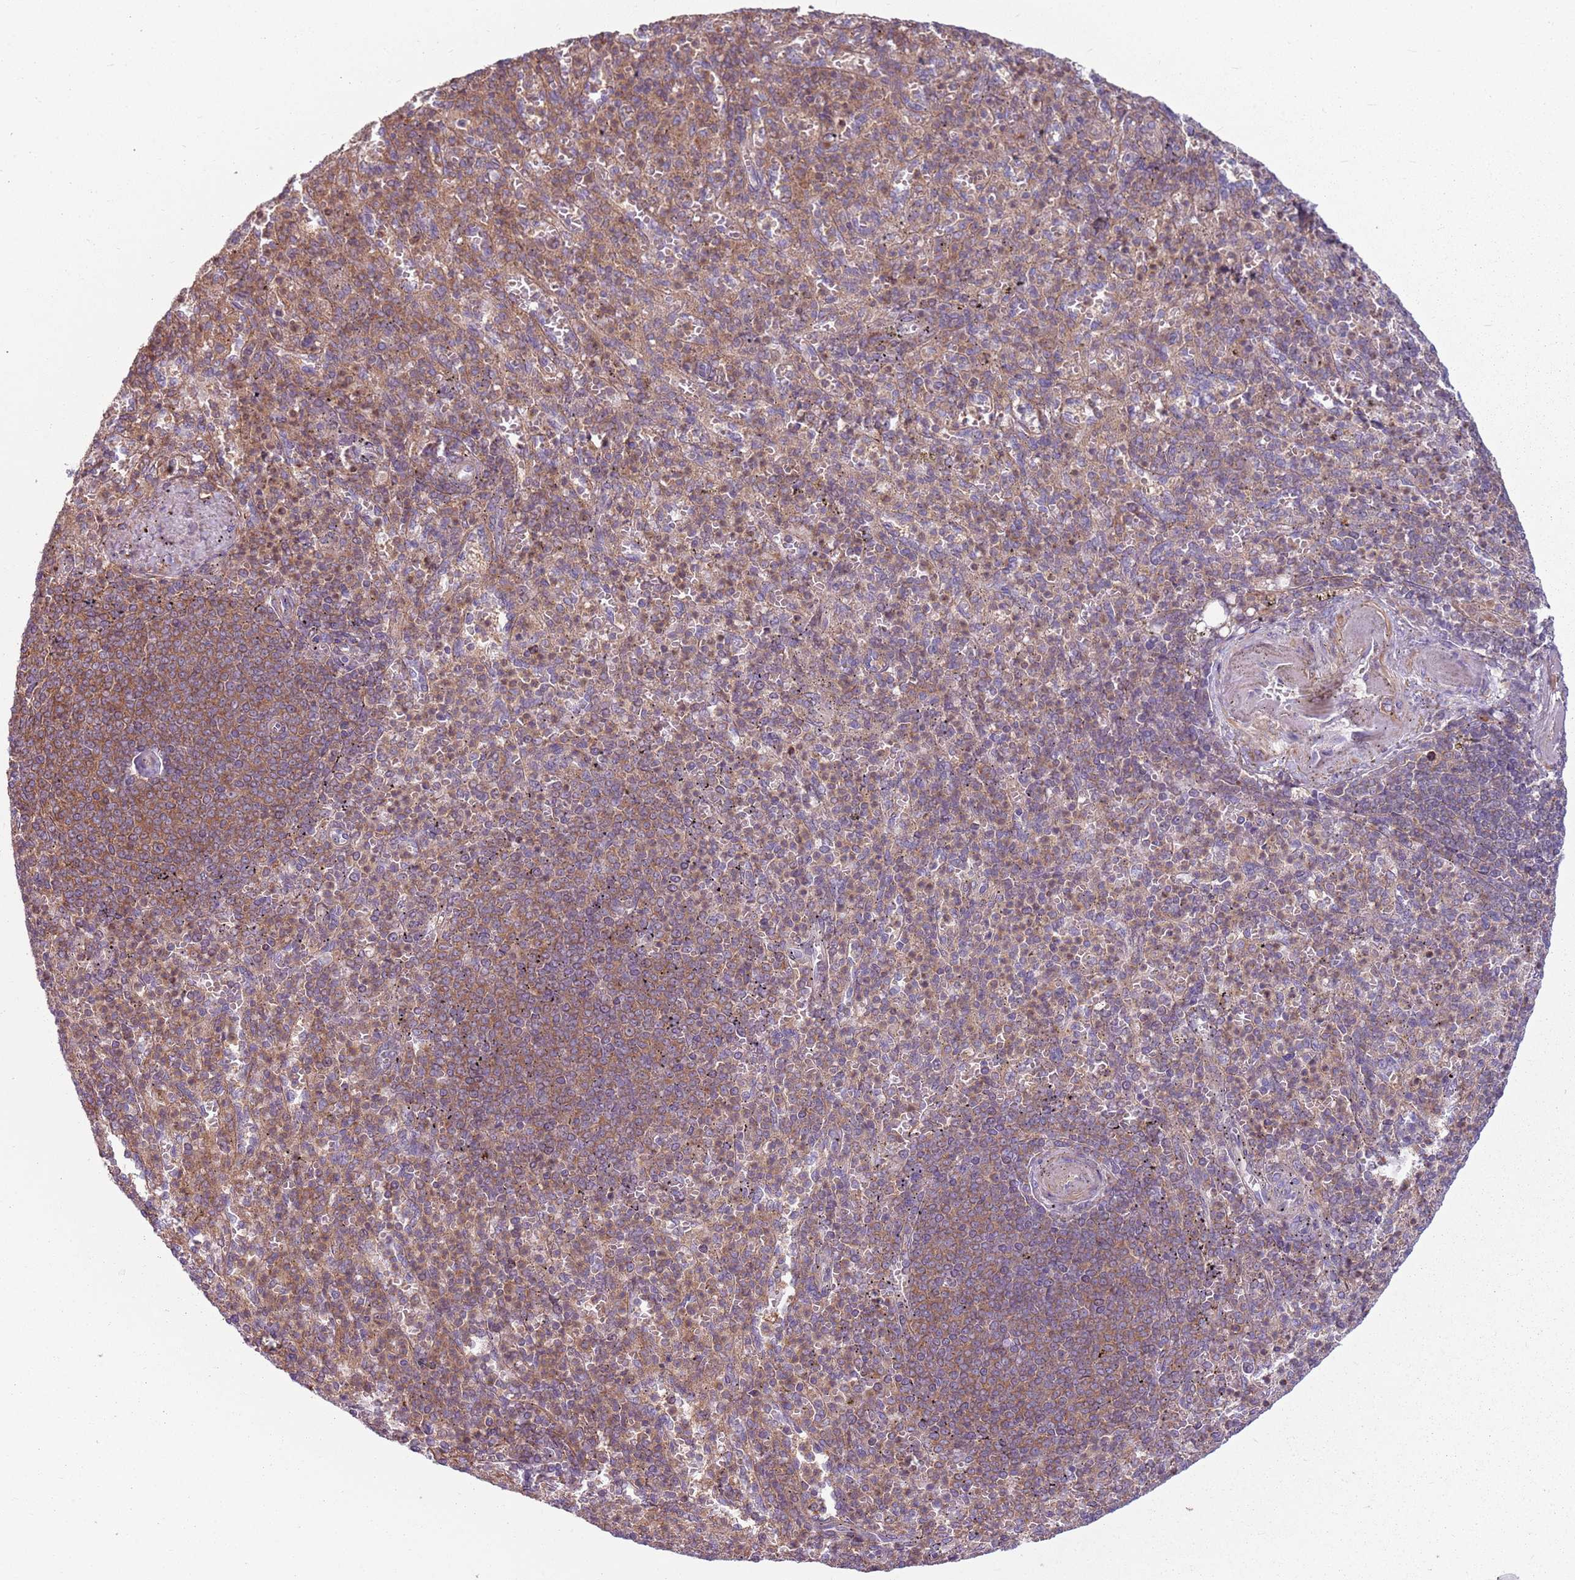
{"staining": {"intensity": "moderate", "quantity": "25%-75%", "location": "cytoplasmic/membranous"}, "tissue": "spleen", "cell_type": "Cells in red pulp", "image_type": "normal", "snomed": [{"axis": "morphology", "description": "Normal tissue, NOS"}, {"axis": "topography", "description": "Spleen"}], "caption": "Immunohistochemistry histopathology image of unremarkable human spleen stained for a protein (brown), which reveals medium levels of moderate cytoplasmic/membranous positivity in about 25%-75% of cells in red pulp.", "gene": "RPL21", "patient": {"sex": "female", "age": 74}}